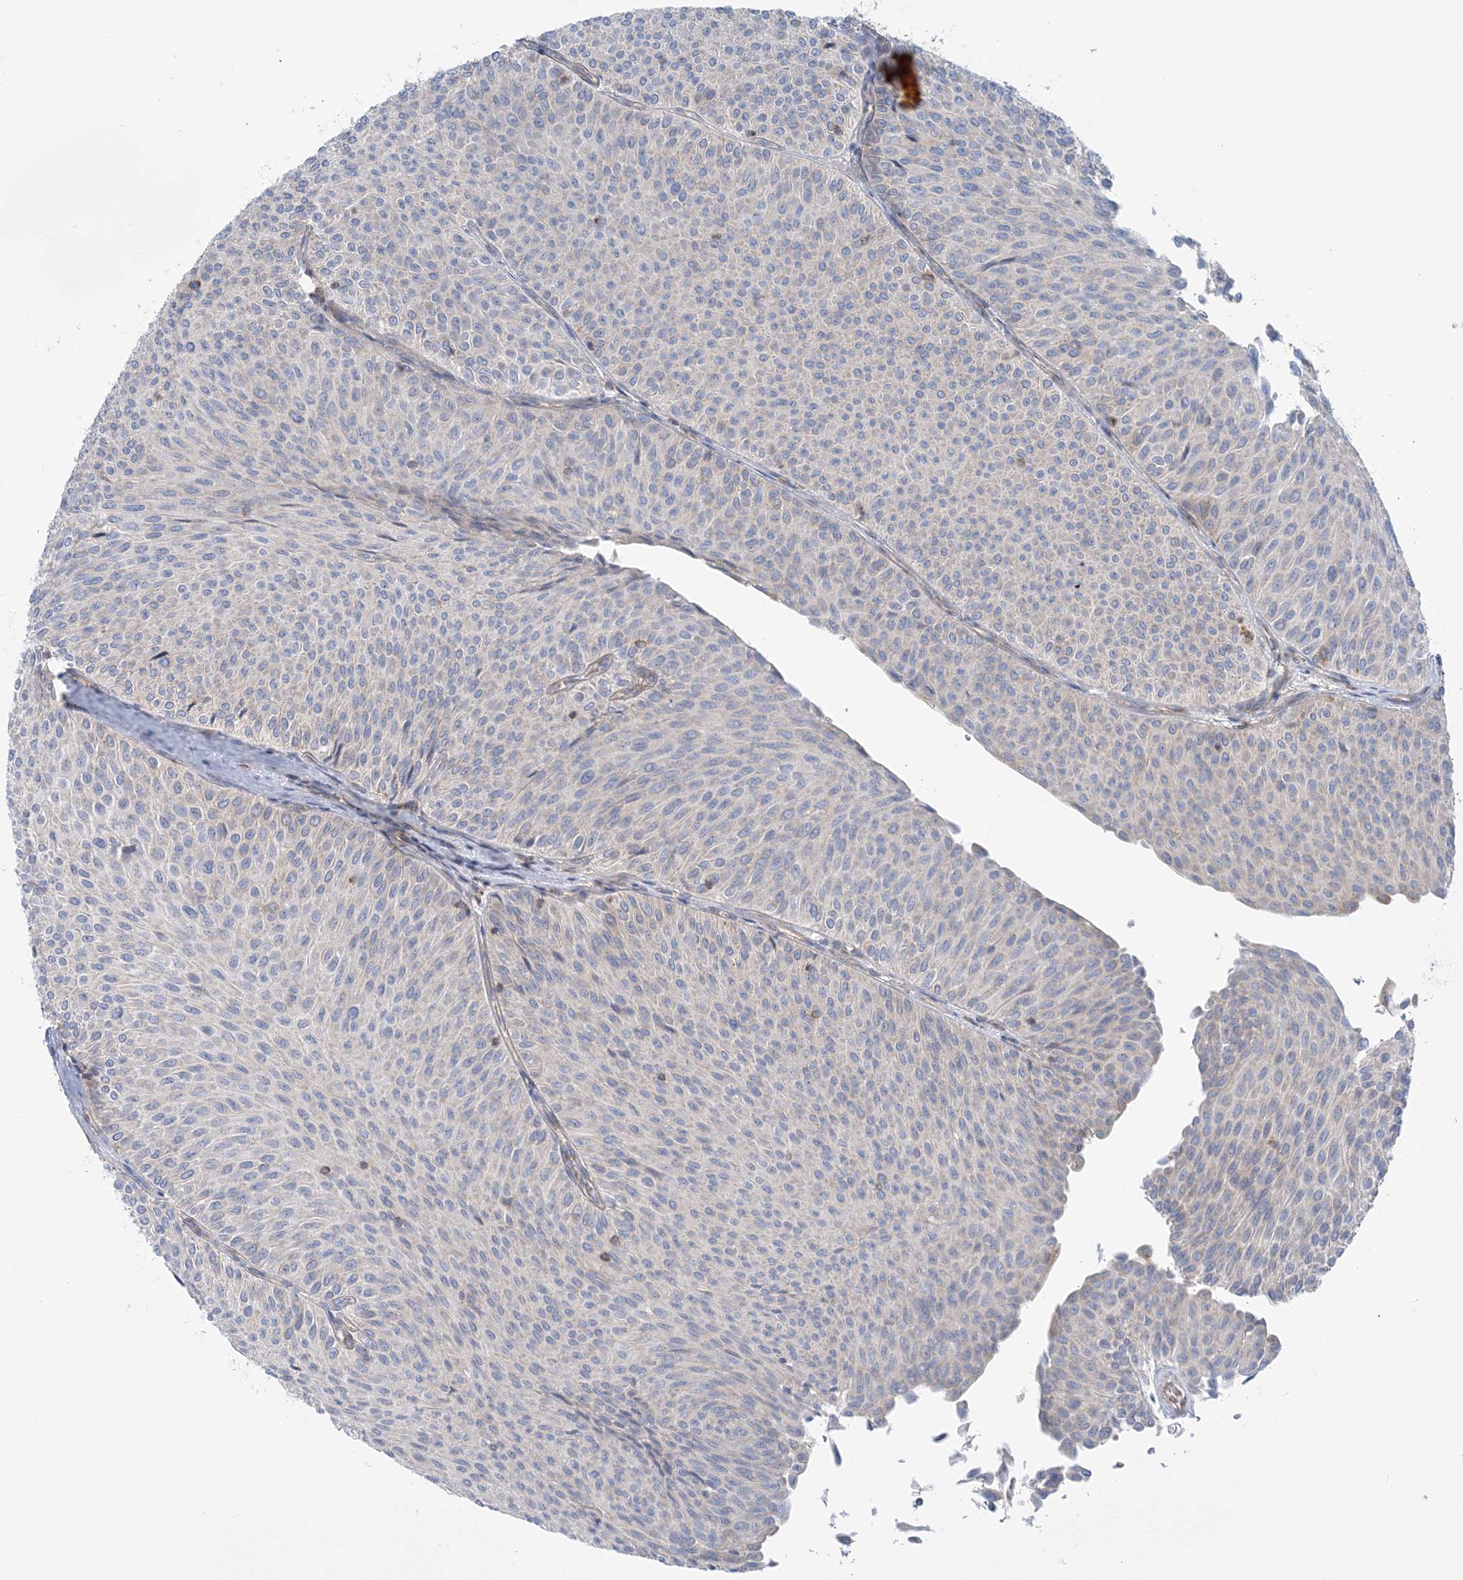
{"staining": {"intensity": "negative", "quantity": "none", "location": "none"}, "tissue": "urothelial cancer", "cell_type": "Tumor cells", "image_type": "cancer", "snomed": [{"axis": "morphology", "description": "Urothelial carcinoma, Low grade"}, {"axis": "topography", "description": "Urinary bladder"}], "caption": "Tumor cells are negative for protein expression in human low-grade urothelial carcinoma. (DAB (3,3'-diaminobenzidine) immunohistochemistry (IHC), high magnification).", "gene": "FAM114A2", "patient": {"sex": "male", "age": 78}}